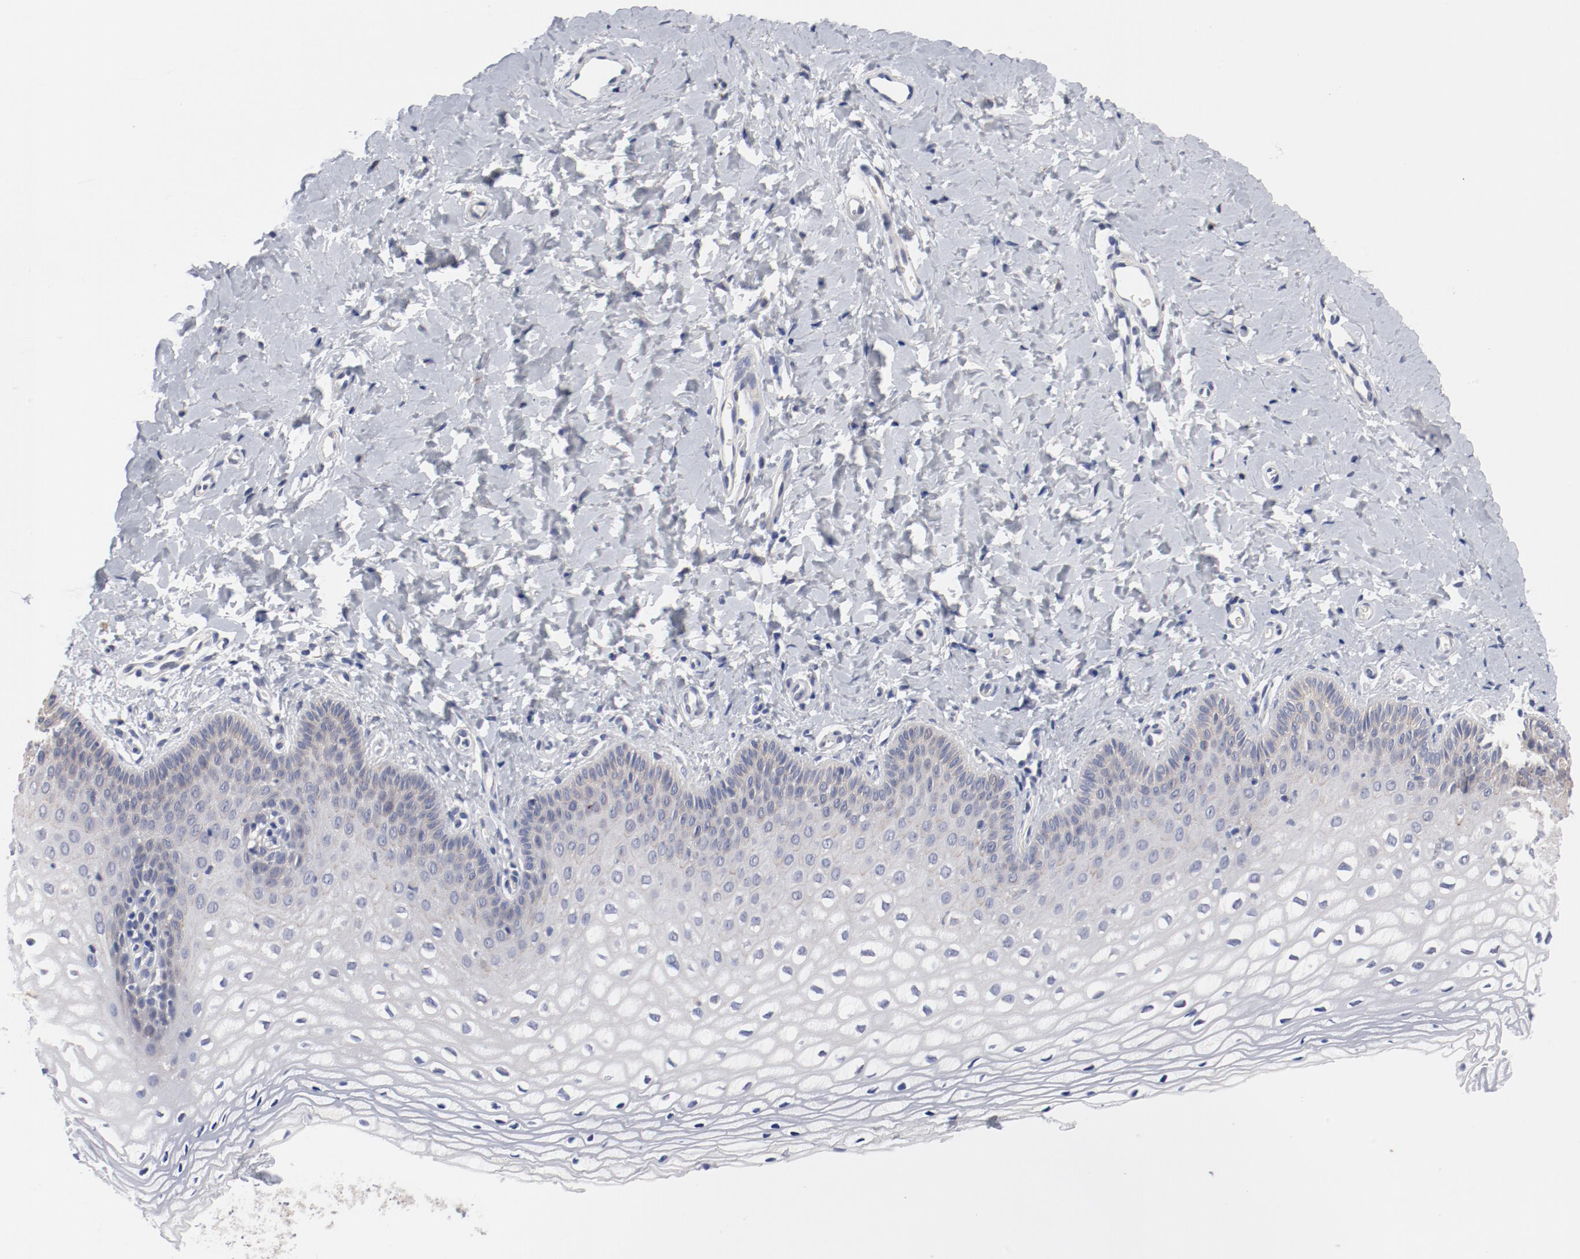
{"staining": {"intensity": "negative", "quantity": "none", "location": "none"}, "tissue": "vagina", "cell_type": "Squamous epithelial cells", "image_type": "normal", "snomed": [{"axis": "morphology", "description": "Normal tissue, NOS"}, {"axis": "topography", "description": "Vagina"}], "caption": "Protein analysis of benign vagina displays no significant staining in squamous epithelial cells. (Brightfield microscopy of DAB immunohistochemistry at high magnification).", "gene": "GPR143", "patient": {"sex": "female", "age": 55}}